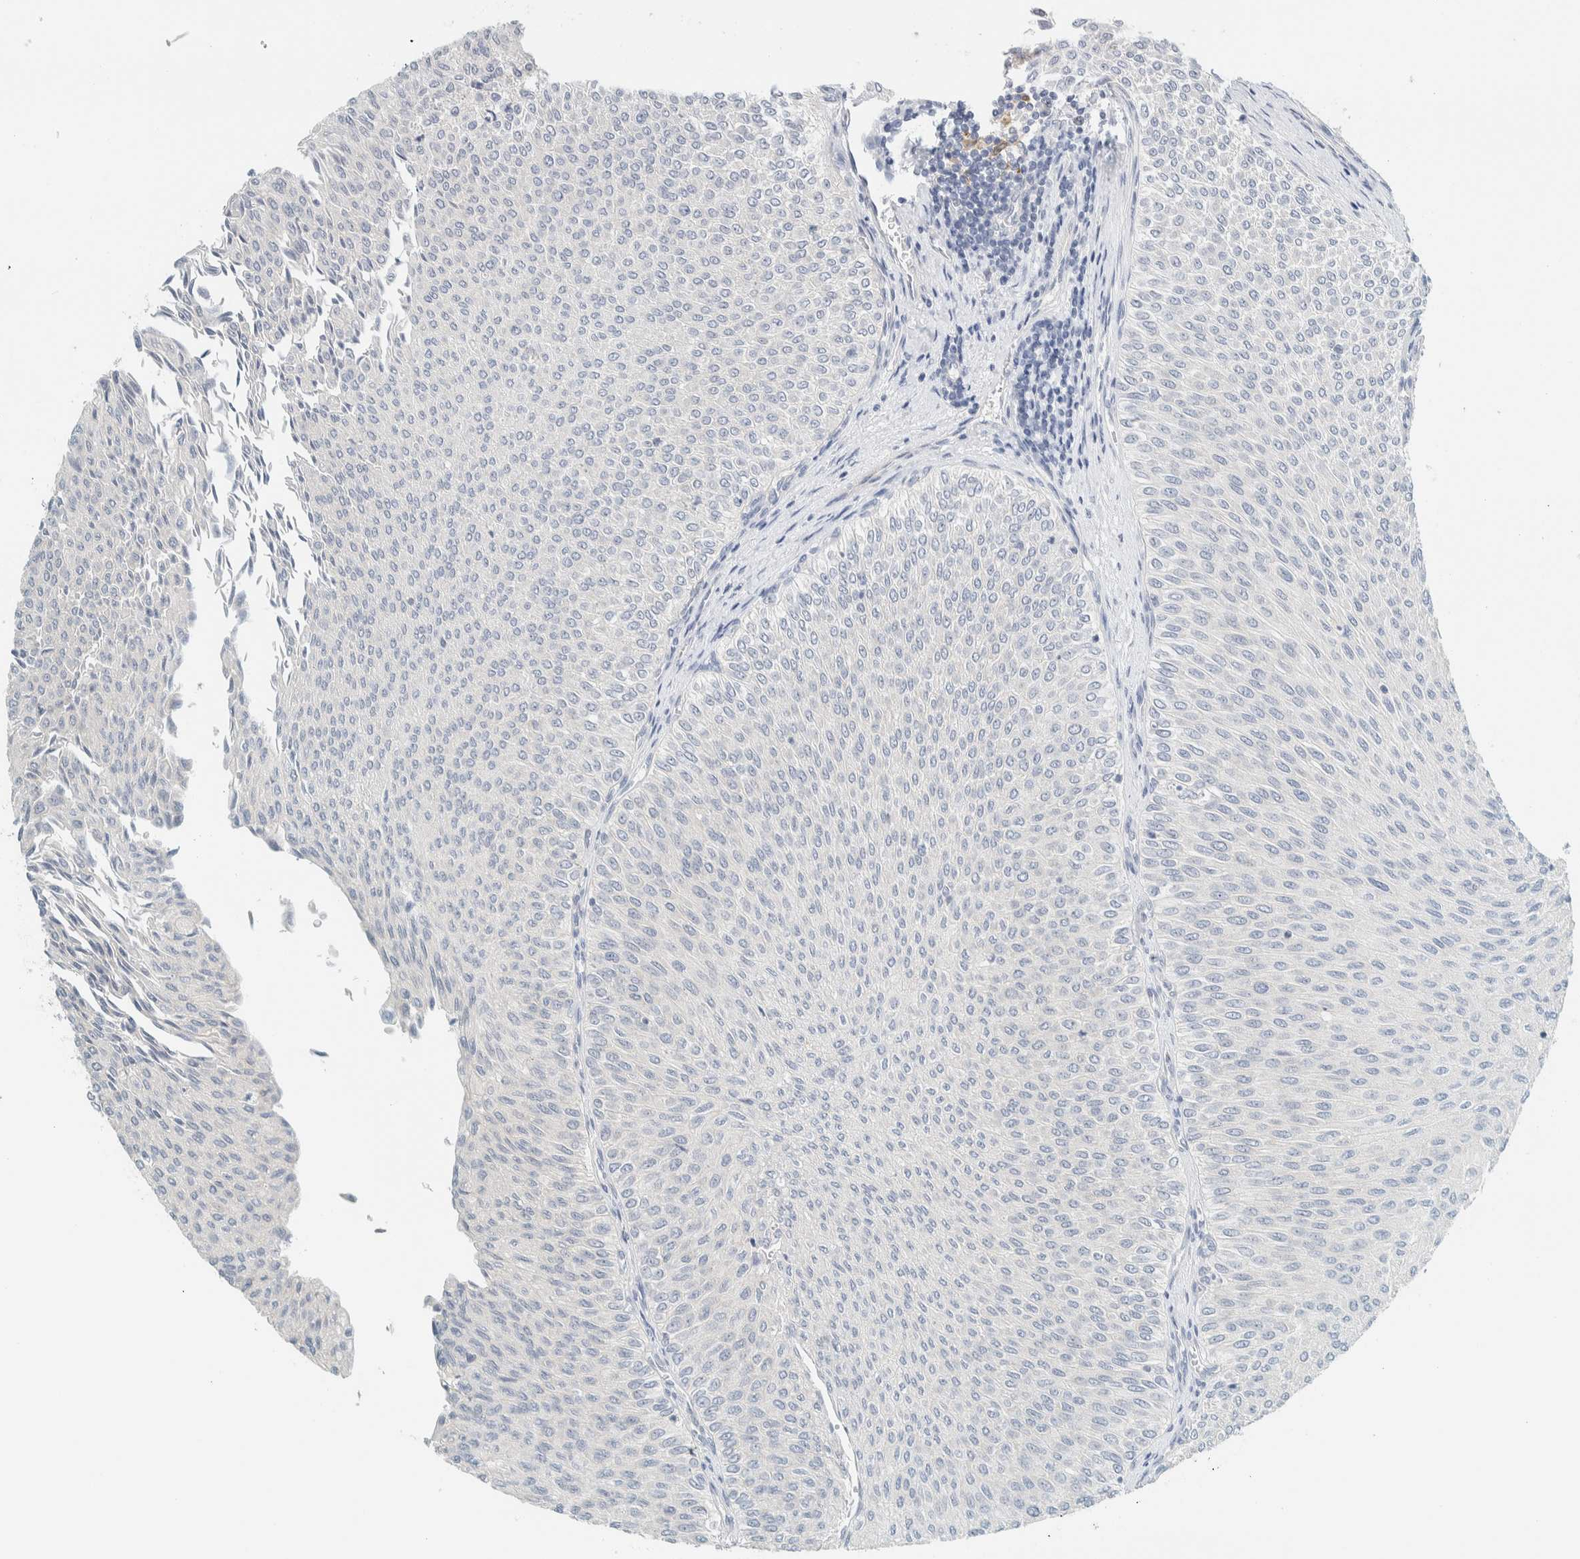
{"staining": {"intensity": "negative", "quantity": "none", "location": "none"}, "tissue": "urothelial cancer", "cell_type": "Tumor cells", "image_type": "cancer", "snomed": [{"axis": "morphology", "description": "Urothelial carcinoma, Low grade"}, {"axis": "topography", "description": "Urinary bladder"}], "caption": "Human low-grade urothelial carcinoma stained for a protein using immunohistochemistry (IHC) exhibits no positivity in tumor cells.", "gene": "NDE1", "patient": {"sex": "male", "age": 78}}